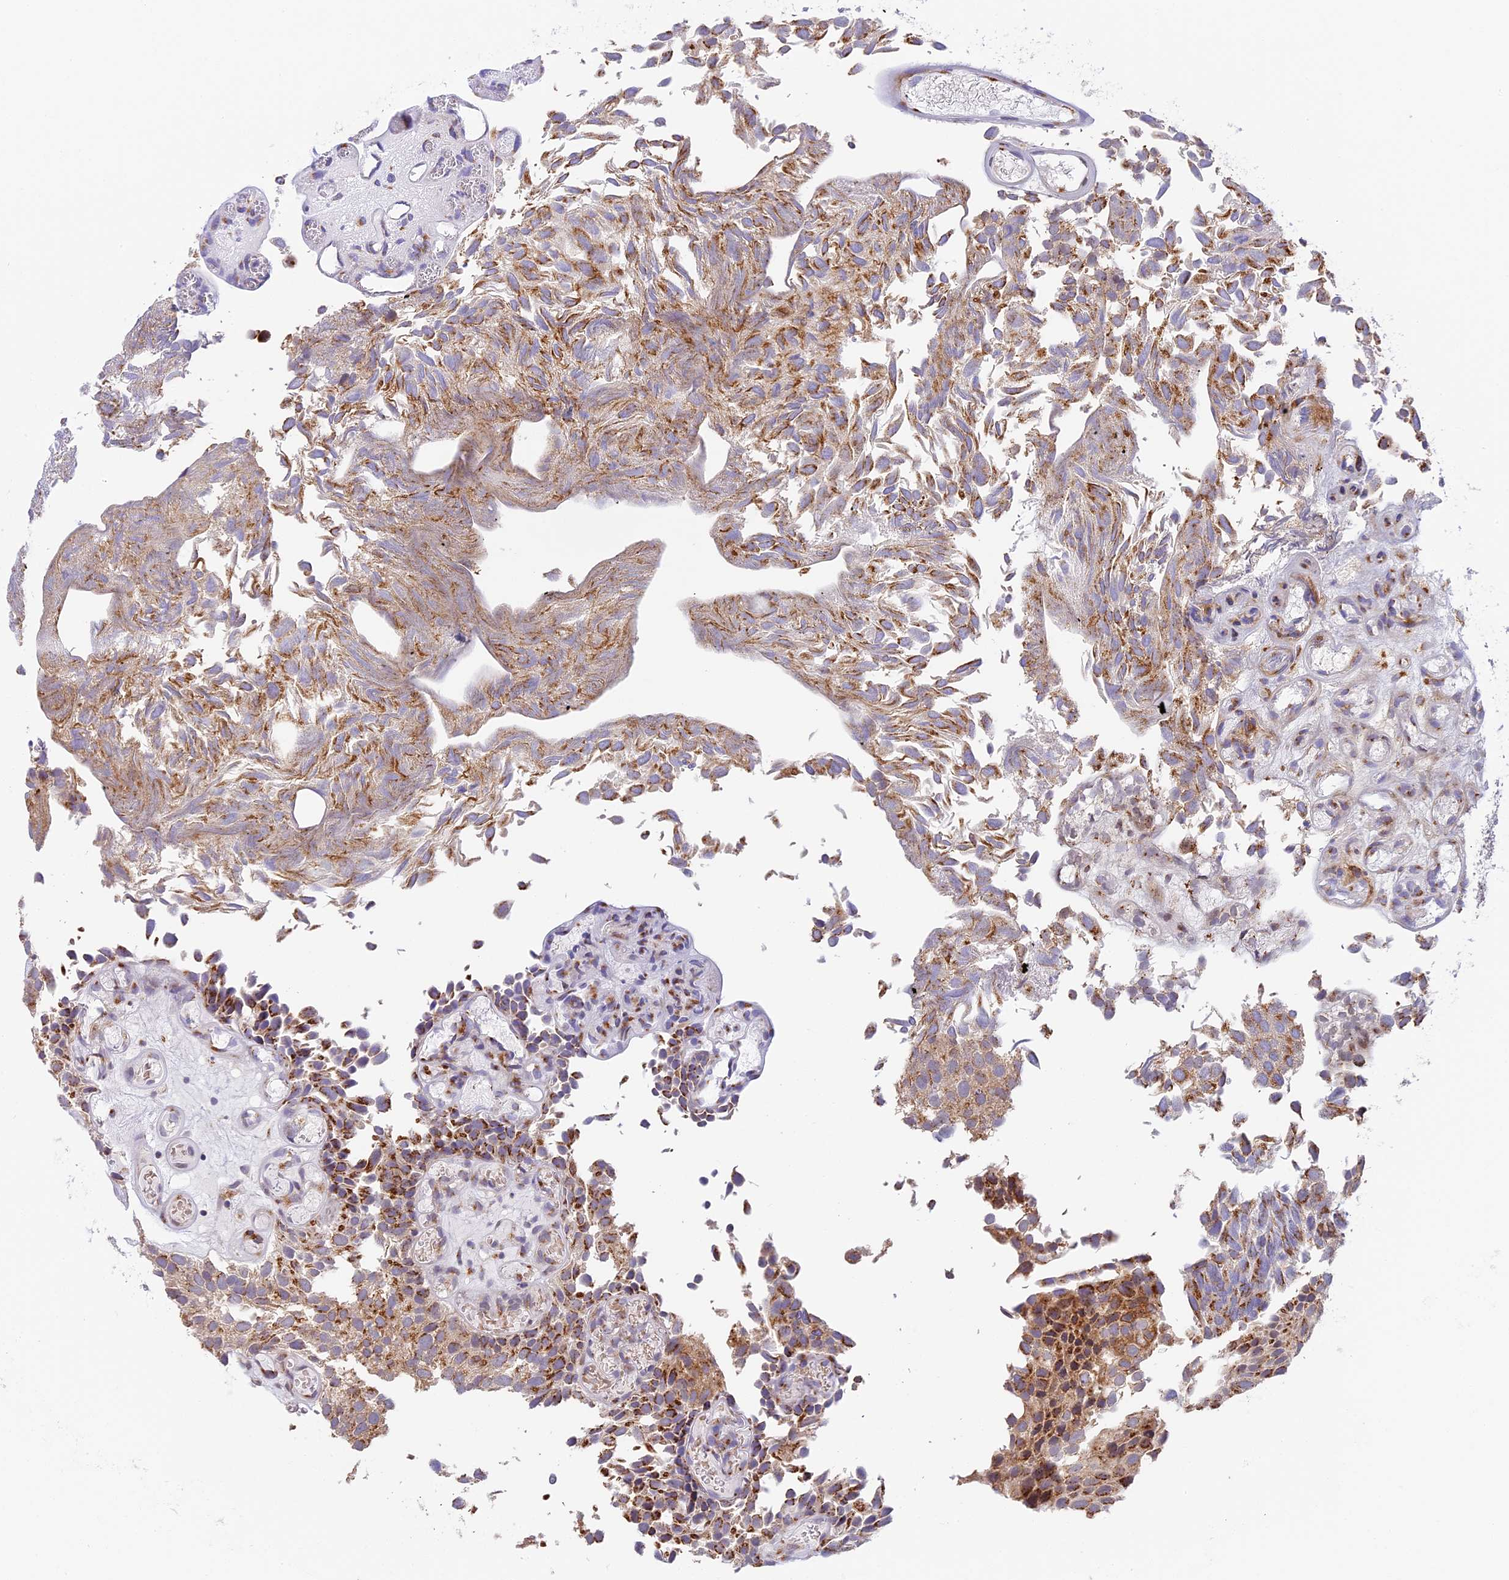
{"staining": {"intensity": "moderate", "quantity": ">75%", "location": "cytoplasmic/membranous"}, "tissue": "urothelial cancer", "cell_type": "Tumor cells", "image_type": "cancer", "snomed": [{"axis": "morphology", "description": "Urothelial carcinoma, Low grade"}, {"axis": "topography", "description": "Urinary bladder"}], "caption": "Urothelial cancer tissue exhibits moderate cytoplasmic/membranous expression in approximately >75% of tumor cells Nuclei are stained in blue.", "gene": "HEATR5B", "patient": {"sex": "male", "age": 89}}